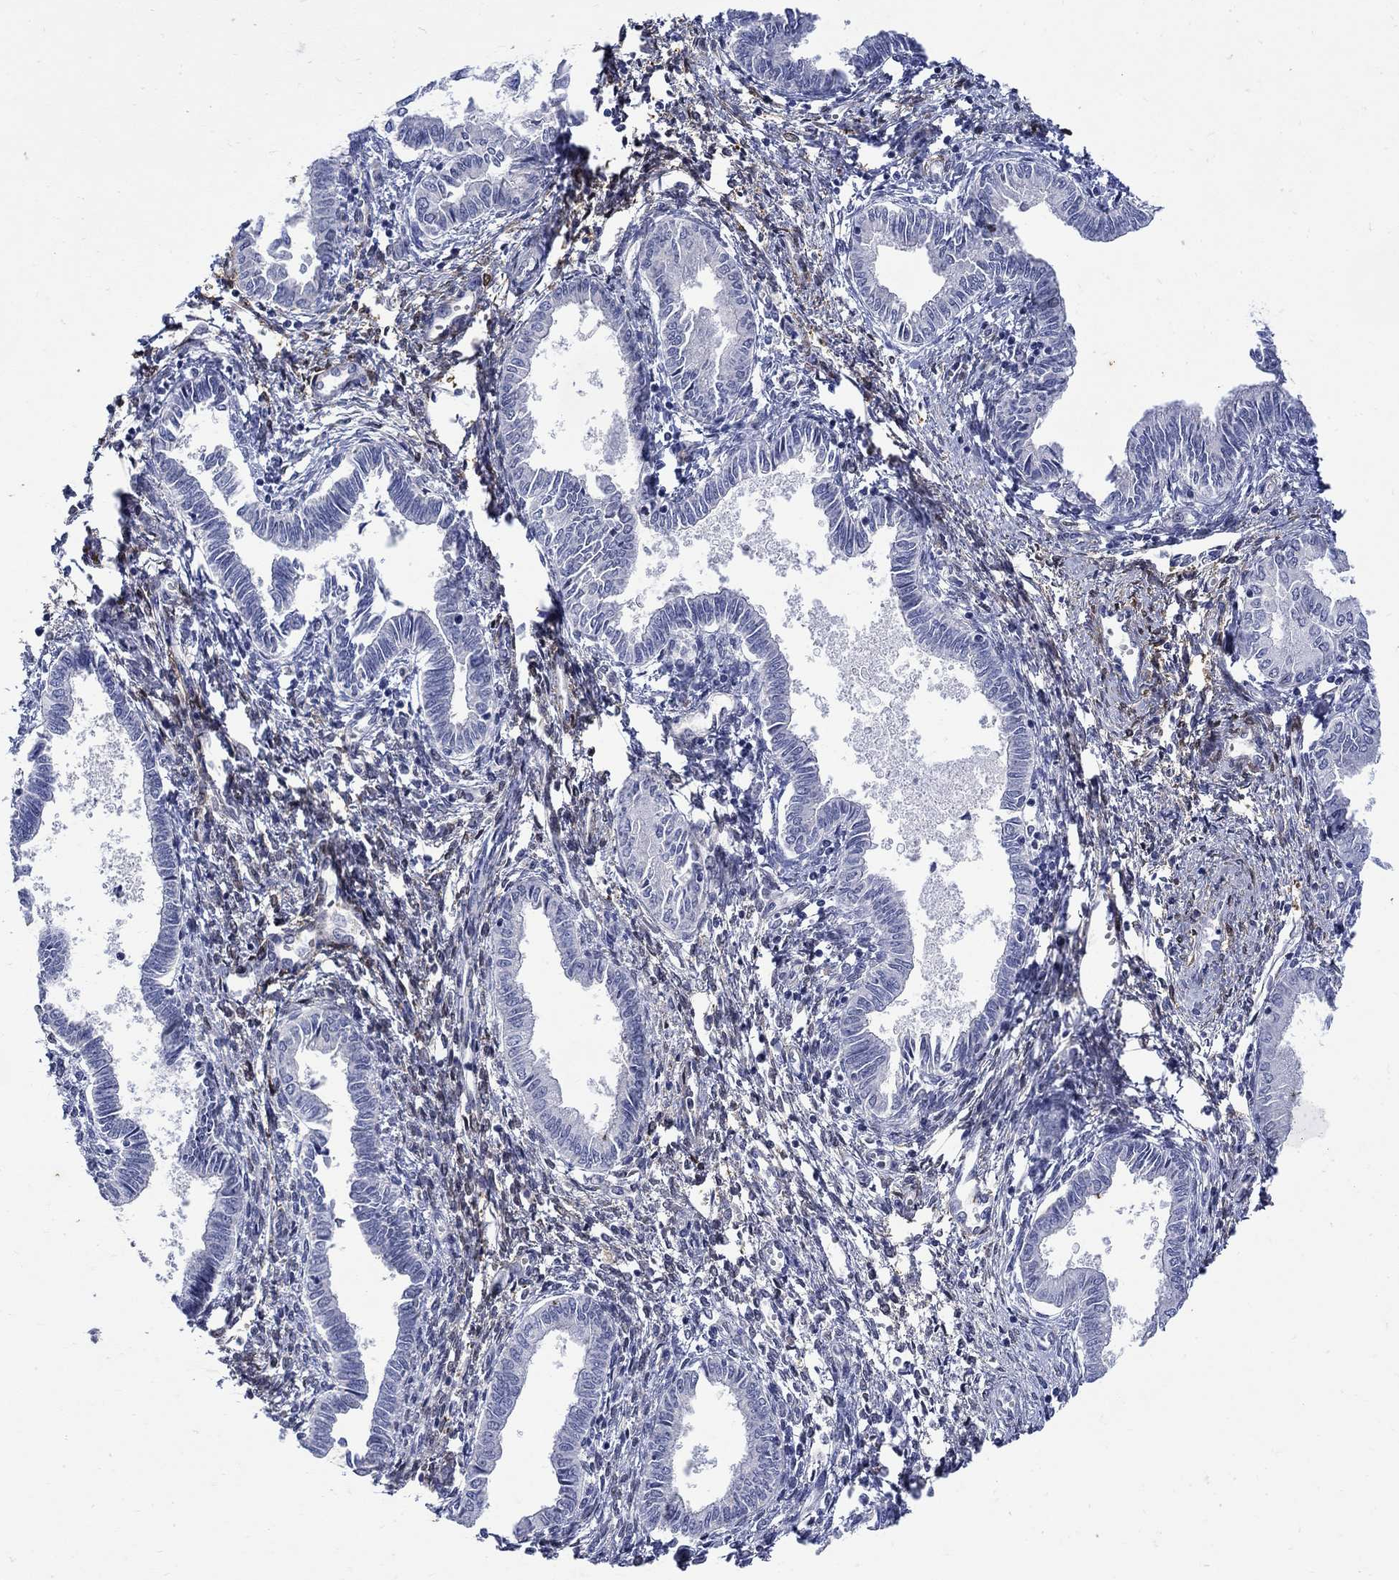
{"staining": {"intensity": "negative", "quantity": "none", "location": "none"}, "tissue": "cervical cancer", "cell_type": "Tumor cells", "image_type": "cancer", "snomed": [{"axis": "morphology", "description": "Adenocarcinoma, NOS"}, {"axis": "topography", "description": "Cervix"}], "caption": "Image shows no protein positivity in tumor cells of adenocarcinoma (cervical) tissue.", "gene": "TGM2", "patient": {"sex": "female", "age": 42}}